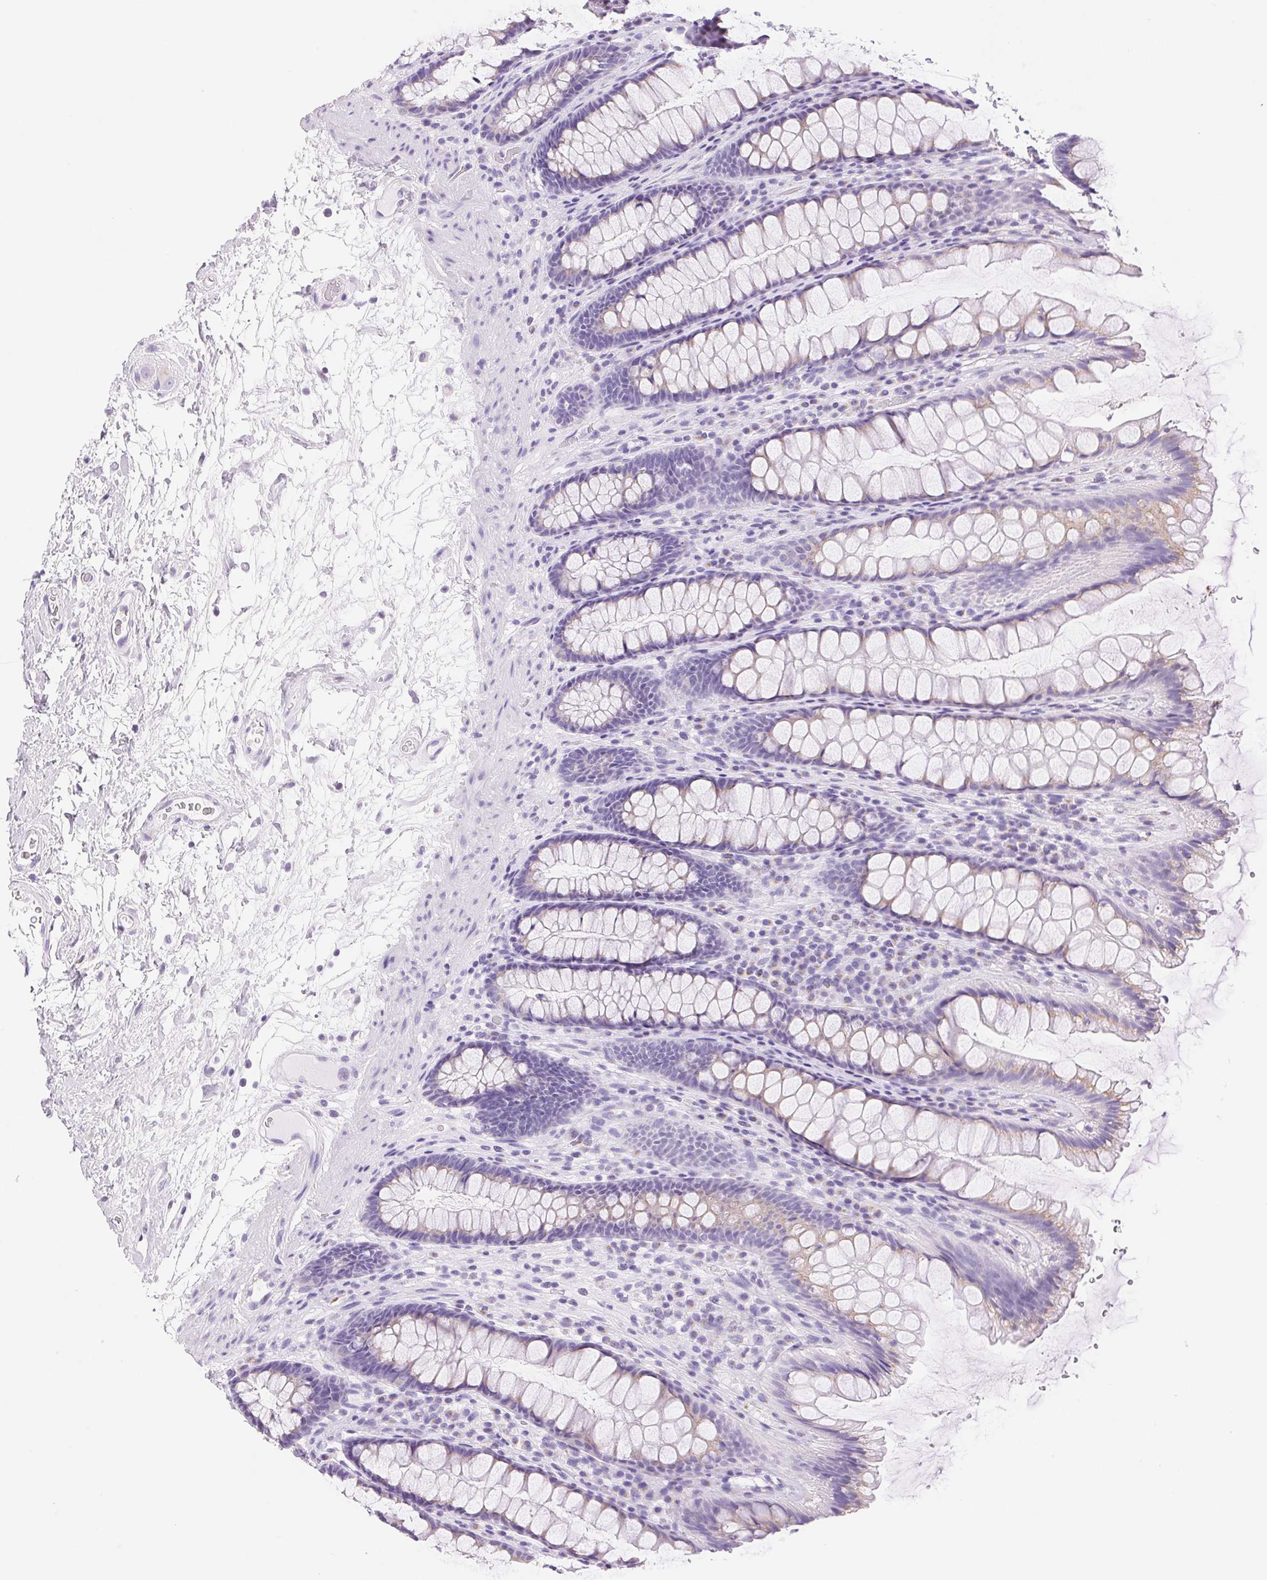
{"staining": {"intensity": "weak", "quantity": "<25%", "location": "cytoplasmic/membranous"}, "tissue": "rectum", "cell_type": "Glandular cells", "image_type": "normal", "snomed": [{"axis": "morphology", "description": "Normal tissue, NOS"}, {"axis": "topography", "description": "Rectum"}], "caption": "Immunohistochemistry (IHC) photomicrograph of normal rectum: human rectum stained with DAB (3,3'-diaminobenzidine) demonstrates no significant protein staining in glandular cells.", "gene": "SERPINB3", "patient": {"sex": "male", "age": 72}}